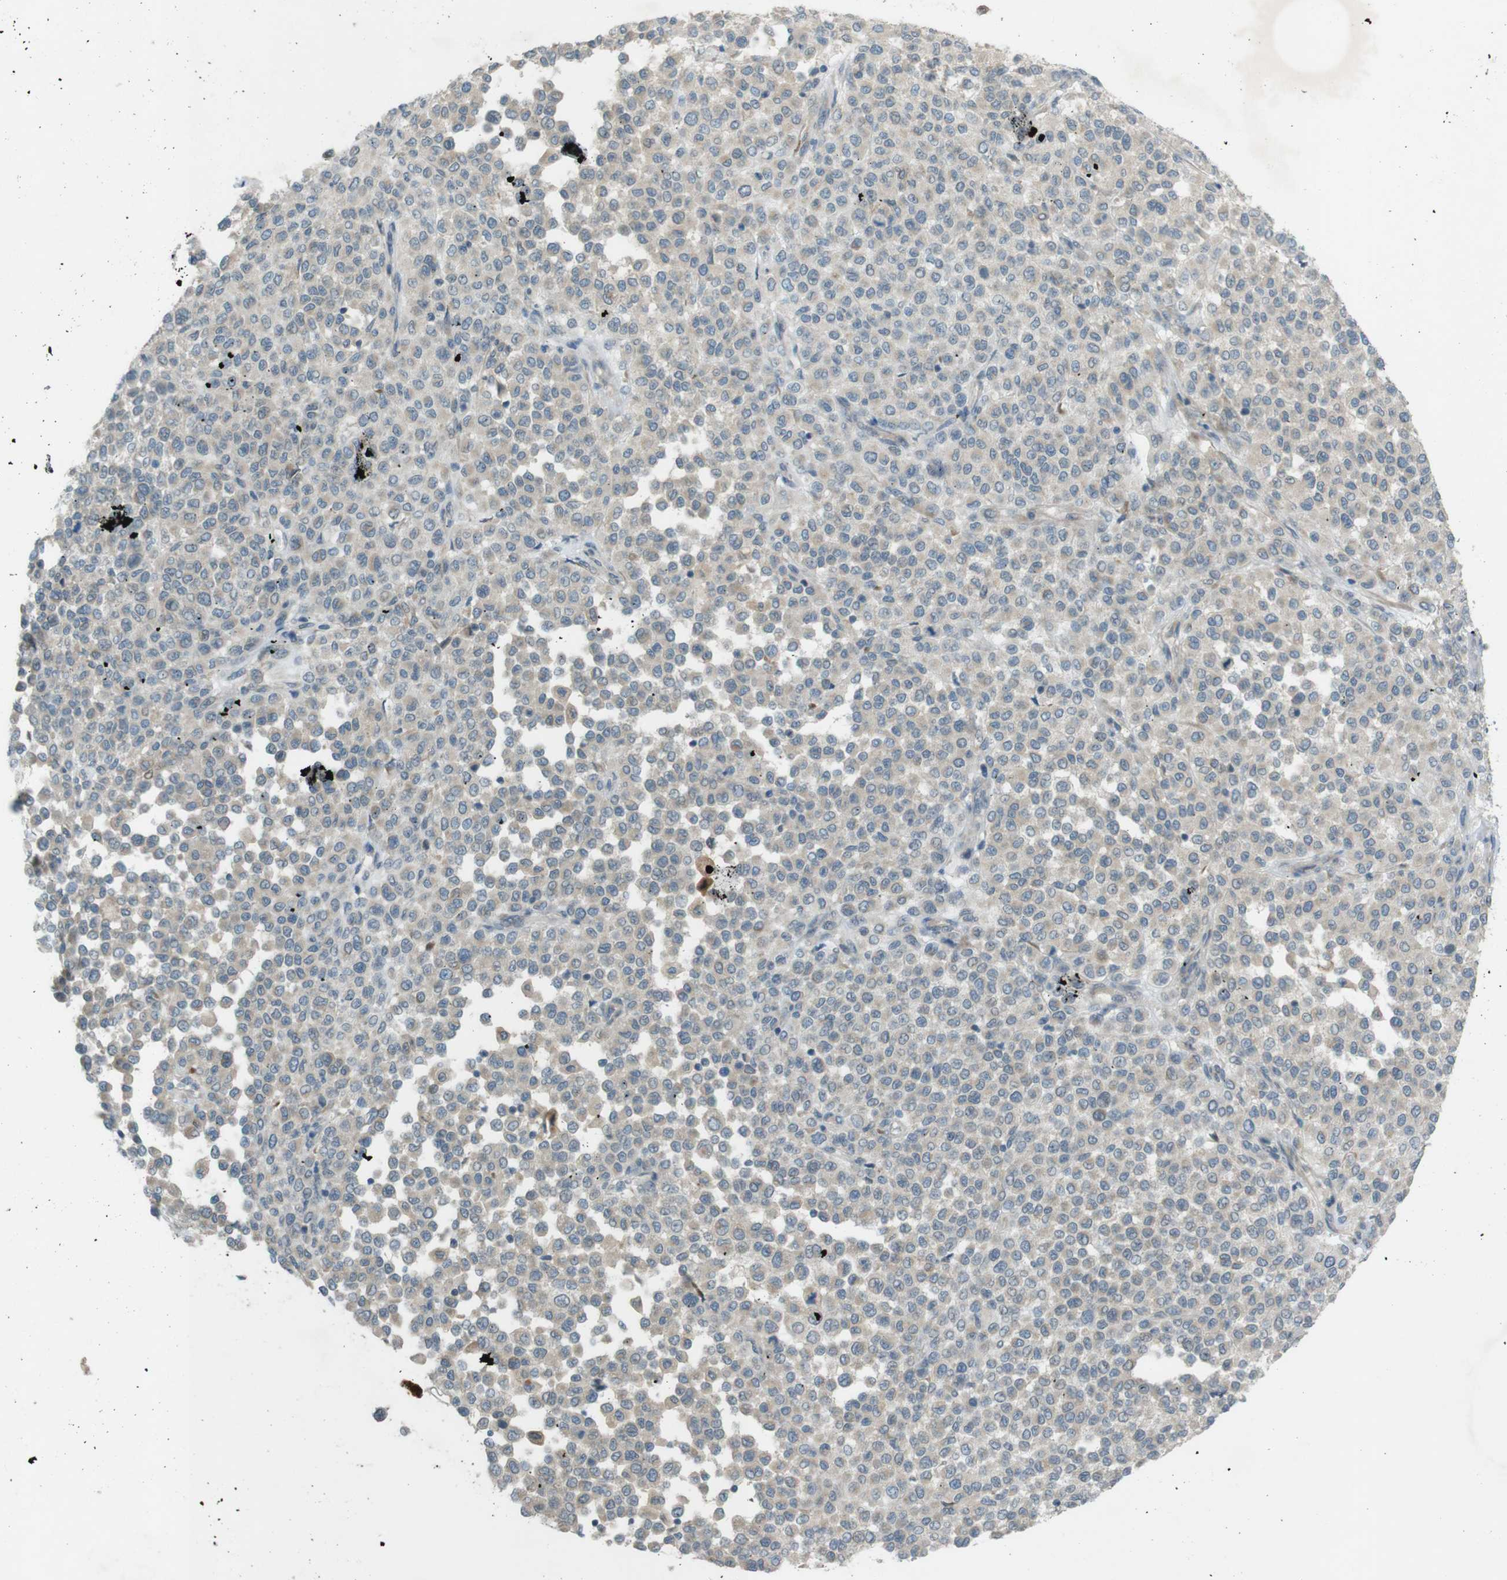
{"staining": {"intensity": "weak", "quantity": "<25%", "location": "cytoplasmic/membranous"}, "tissue": "melanoma", "cell_type": "Tumor cells", "image_type": "cancer", "snomed": [{"axis": "morphology", "description": "Malignant melanoma, Metastatic site"}, {"axis": "topography", "description": "Pancreas"}], "caption": "Malignant melanoma (metastatic site) stained for a protein using IHC displays no staining tumor cells.", "gene": "TMEM41B", "patient": {"sex": "female", "age": 30}}